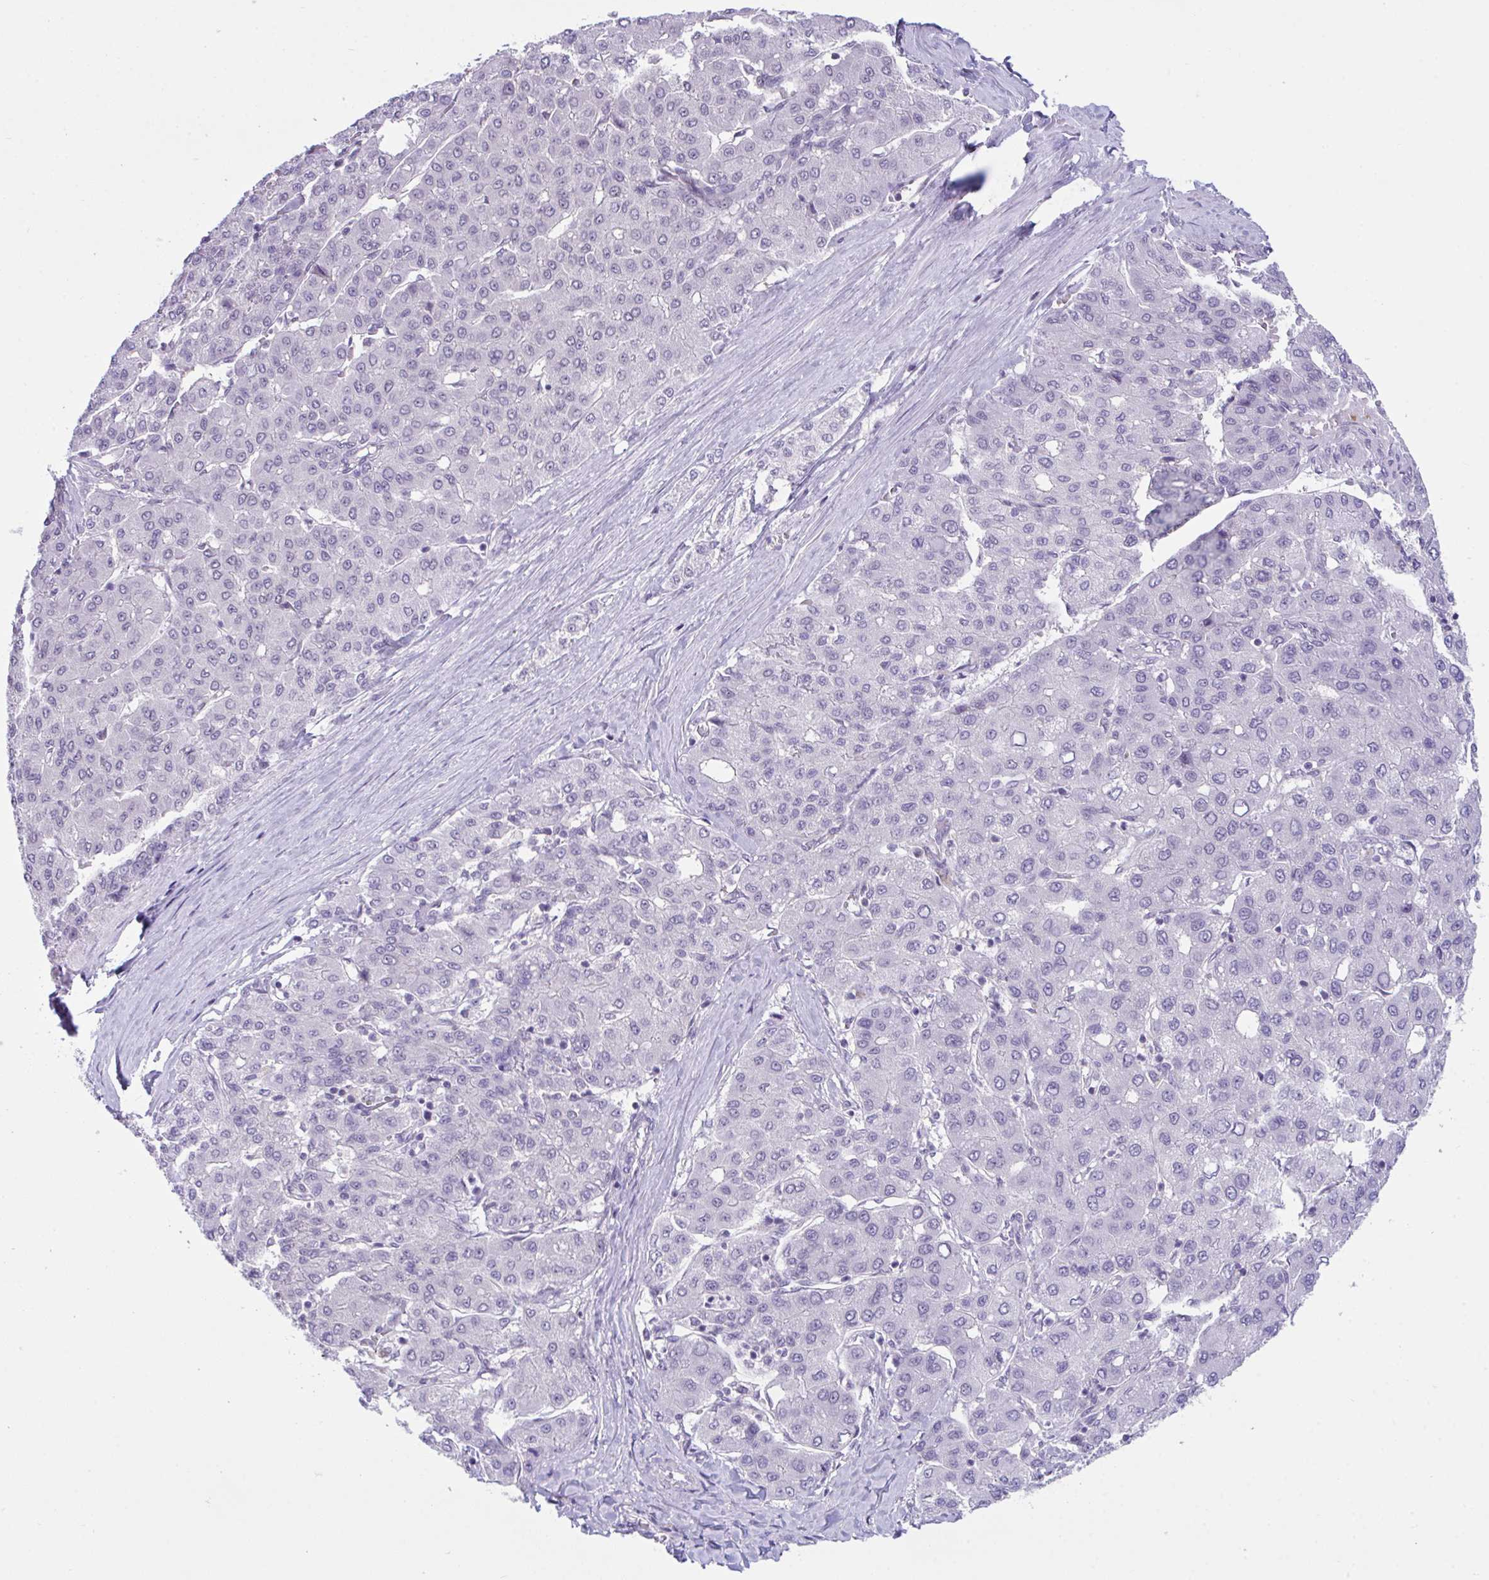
{"staining": {"intensity": "negative", "quantity": "none", "location": "none"}, "tissue": "liver cancer", "cell_type": "Tumor cells", "image_type": "cancer", "snomed": [{"axis": "morphology", "description": "Carcinoma, Hepatocellular, NOS"}, {"axis": "topography", "description": "Liver"}], "caption": "There is no significant staining in tumor cells of liver hepatocellular carcinoma. (Immunohistochemistry, brightfield microscopy, high magnification).", "gene": "ATP6V0D2", "patient": {"sex": "male", "age": 65}}